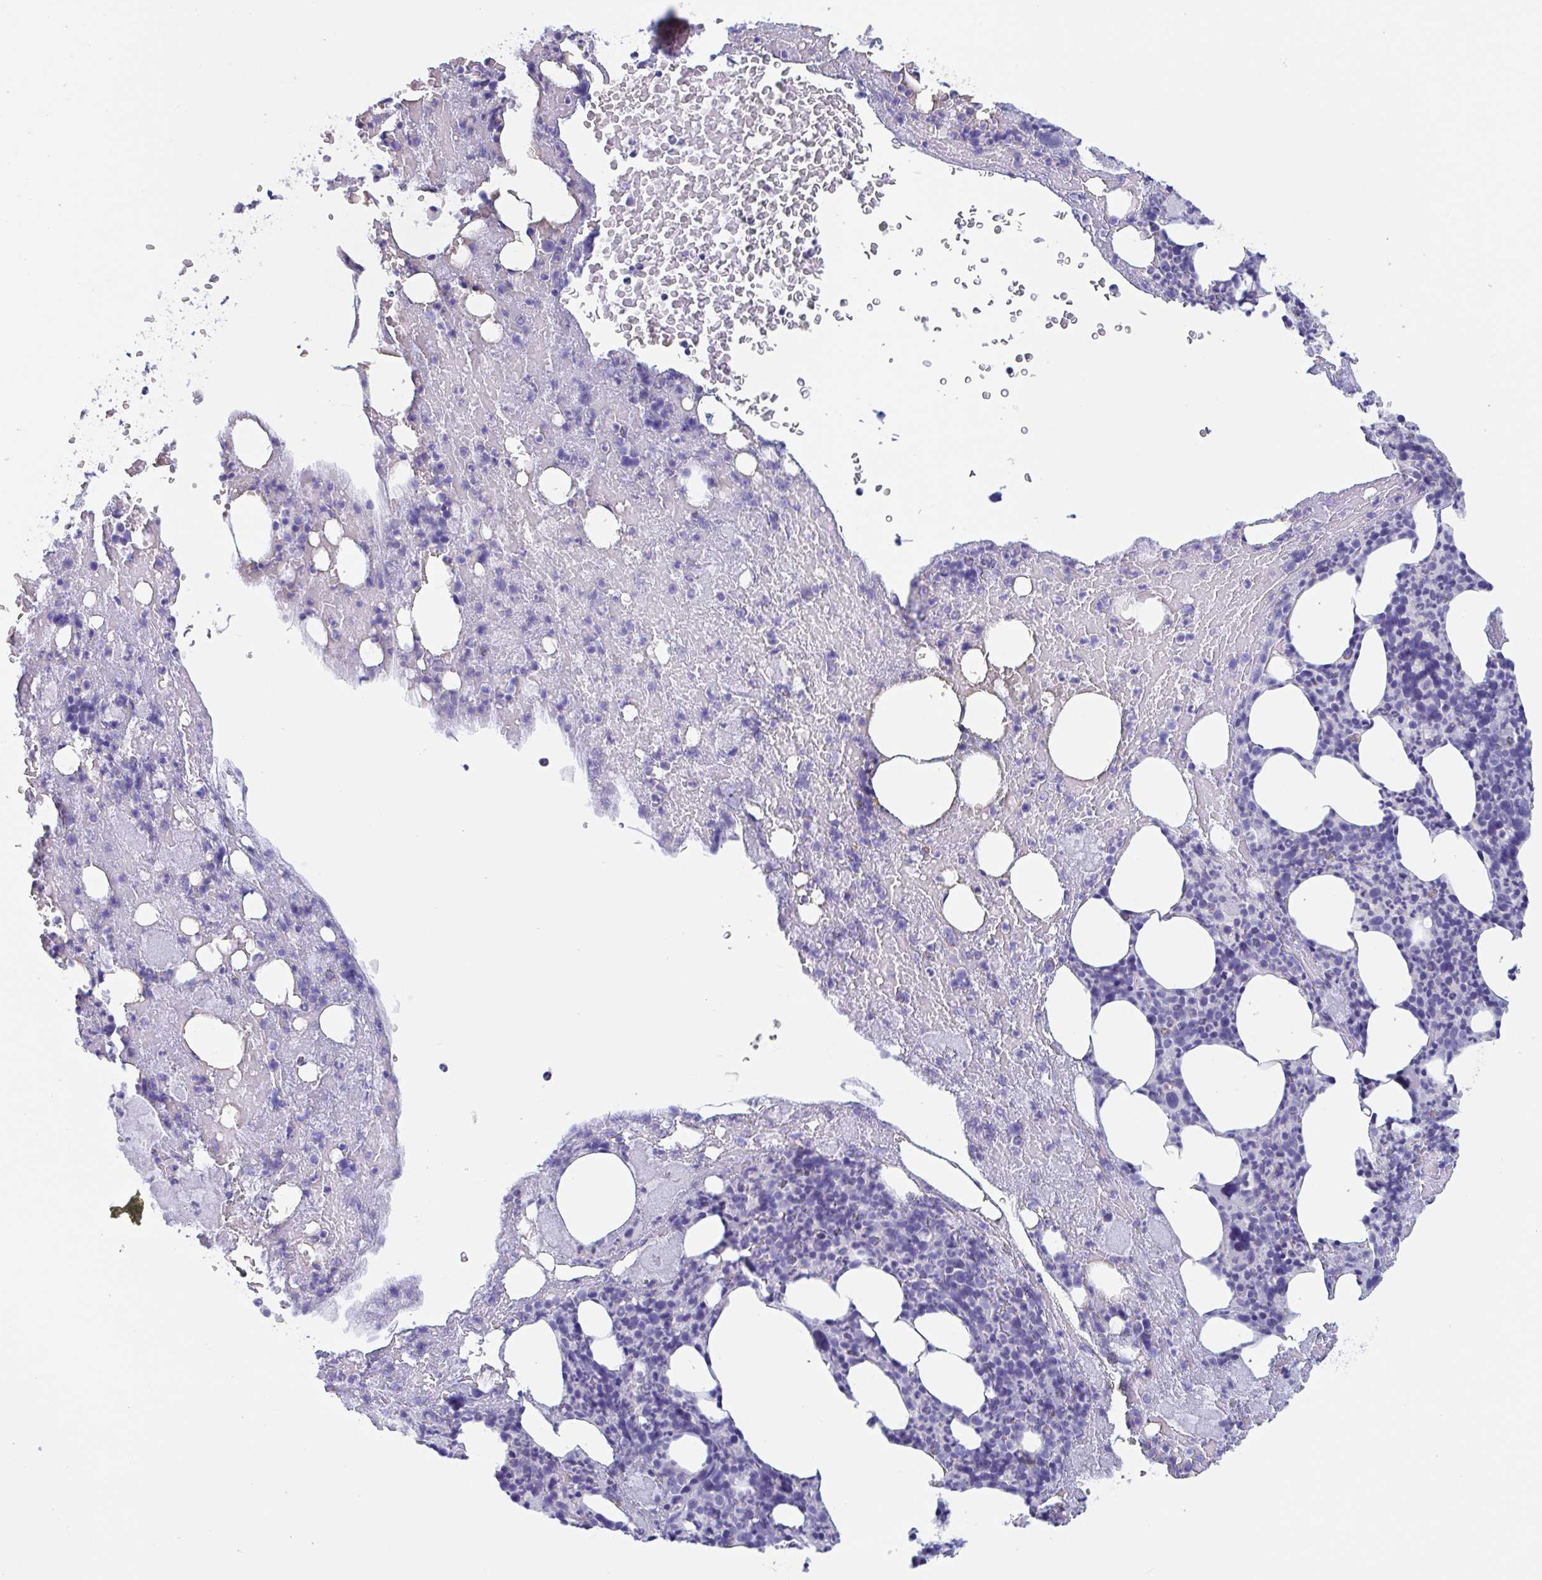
{"staining": {"intensity": "negative", "quantity": "none", "location": "none"}, "tissue": "bone marrow", "cell_type": "Hematopoietic cells", "image_type": "normal", "snomed": [{"axis": "morphology", "description": "Normal tissue, NOS"}, {"axis": "topography", "description": "Bone marrow"}], "caption": "Immunohistochemistry of unremarkable human bone marrow shows no staining in hematopoietic cells. The staining is performed using DAB brown chromogen with nuclei counter-stained in using hematoxylin.", "gene": "CDX4", "patient": {"sex": "female", "age": 59}}